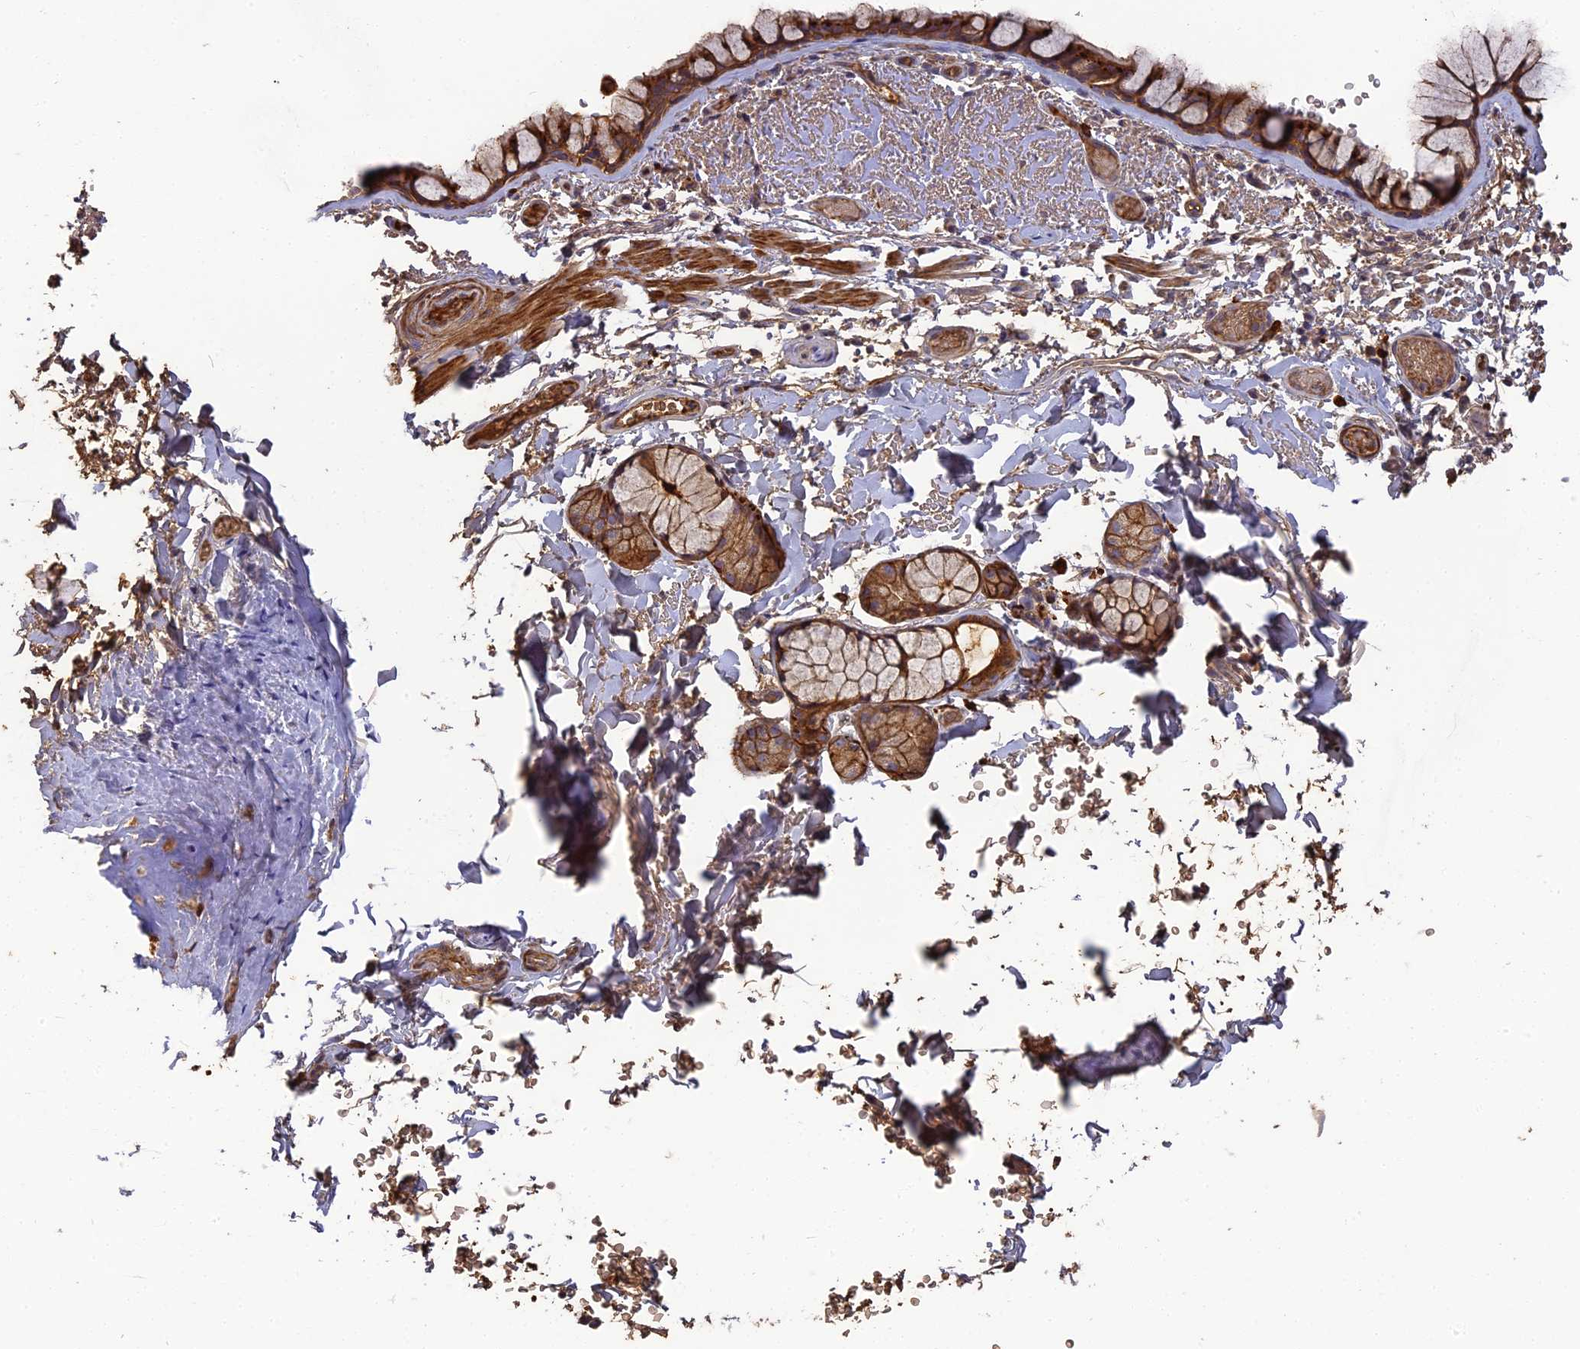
{"staining": {"intensity": "strong", "quantity": ">75%", "location": "cytoplasmic/membranous"}, "tissue": "bronchus", "cell_type": "Respiratory epithelial cells", "image_type": "normal", "snomed": [{"axis": "morphology", "description": "Normal tissue, NOS"}, {"axis": "topography", "description": "Bronchus"}], "caption": "The micrograph reveals immunohistochemical staining of normal bronchus. There is strong cytoplasmic/membranous expression is seen in about >75% of respiratory epithelial cells.", "gene": "ERMAP", "patient": {"sex": "male", "age": 65}}